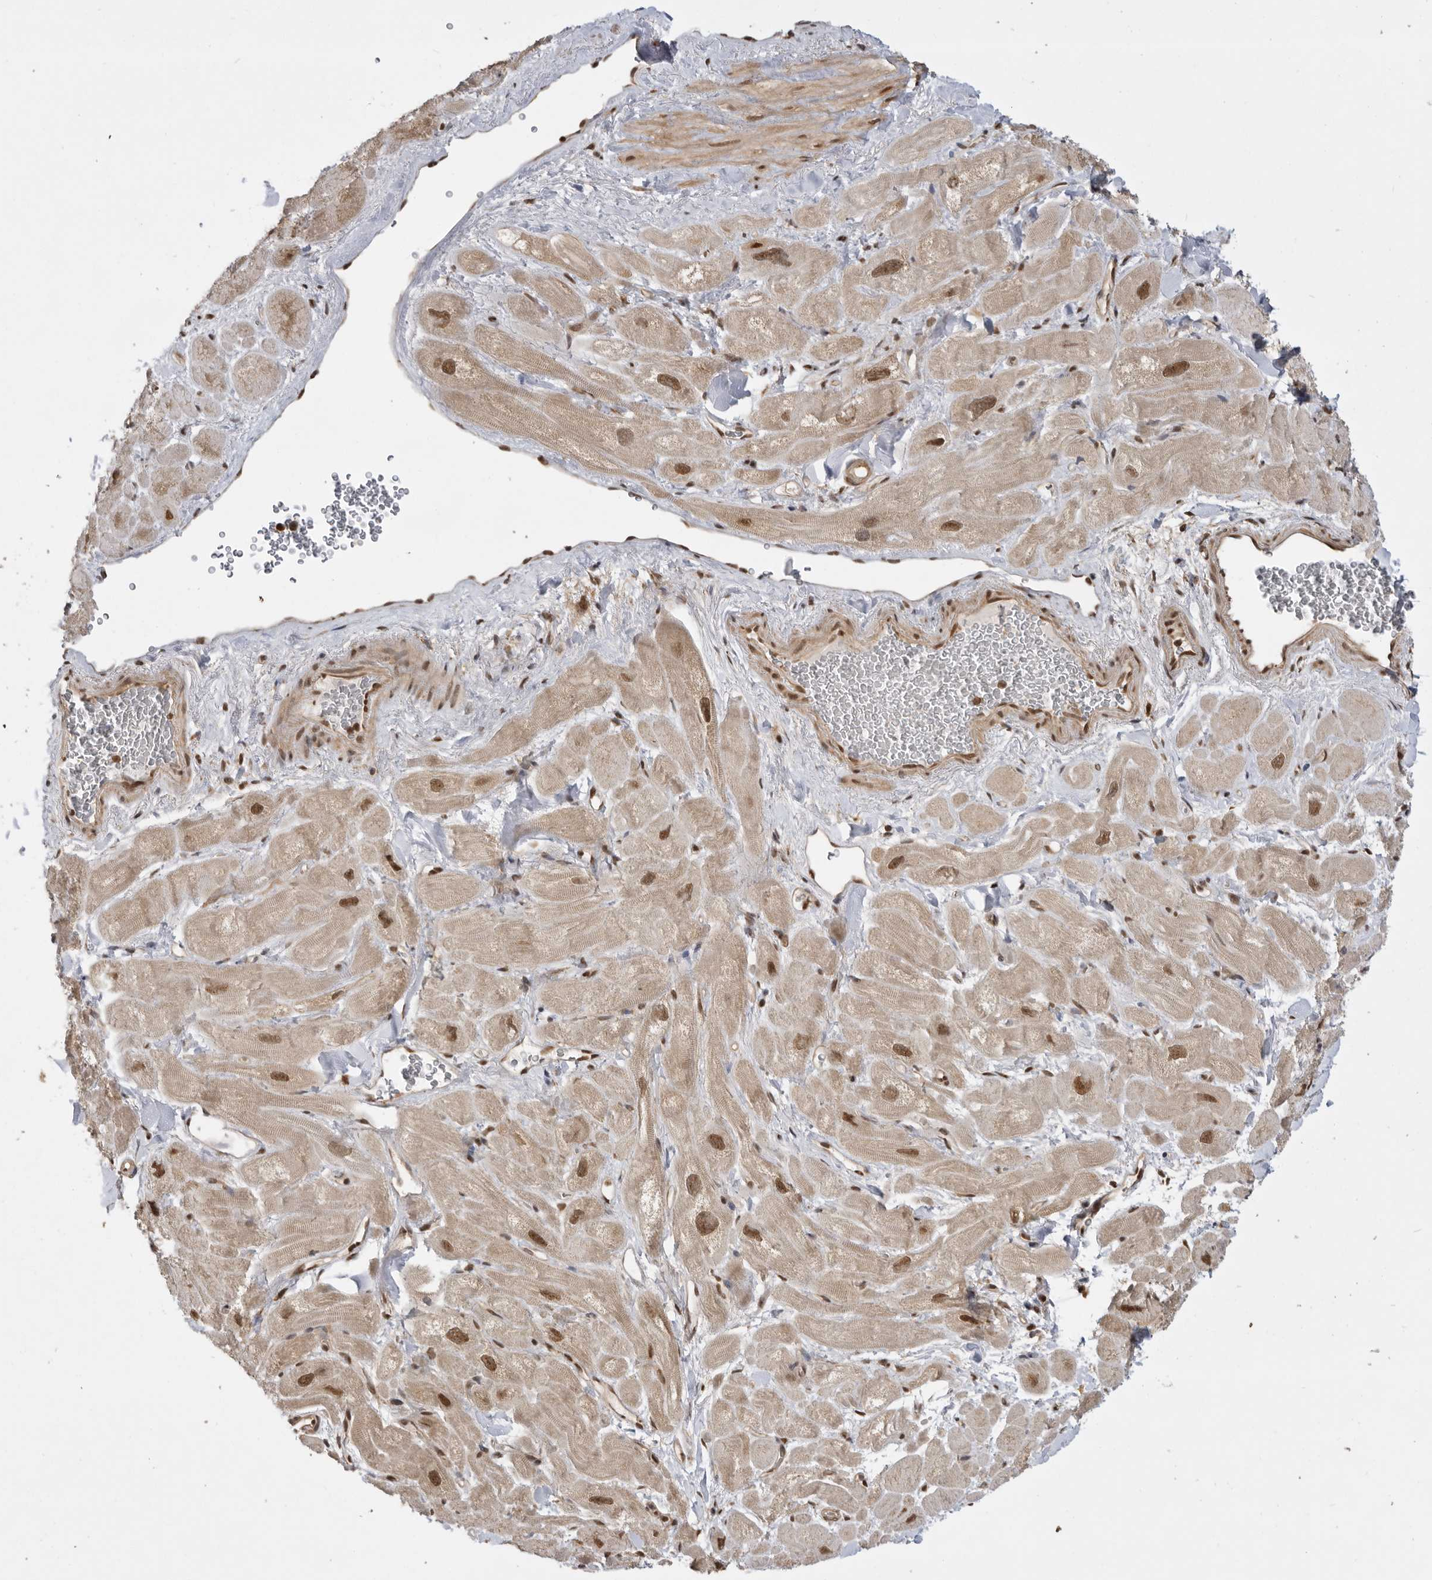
{"staining": {"intensity": "weak", "quantity": ">75%", "location": "cytoplasmic/membranous,nuclear"}, "tissue": "heart muscle", "cell_type": "Cardiomyocytes", "image_type": "normal", "snomed": [{"axis": "morphology", "description": "Normal tissue, NOS"}, {"axis": "topography", "description": "Heart"}], "caption": "High-magnification brightfield microscopy of unremarkable heart muscle stained with DAB (brown) and counterstained with hematoxylin (blue). cardiomyocytes exhibit weak cytoplasmic/membranous,nuclear expression is seen in approximately>75% of cells.", "gene": "ADPRS", "patient": {"sex": "male", "age": 49}}